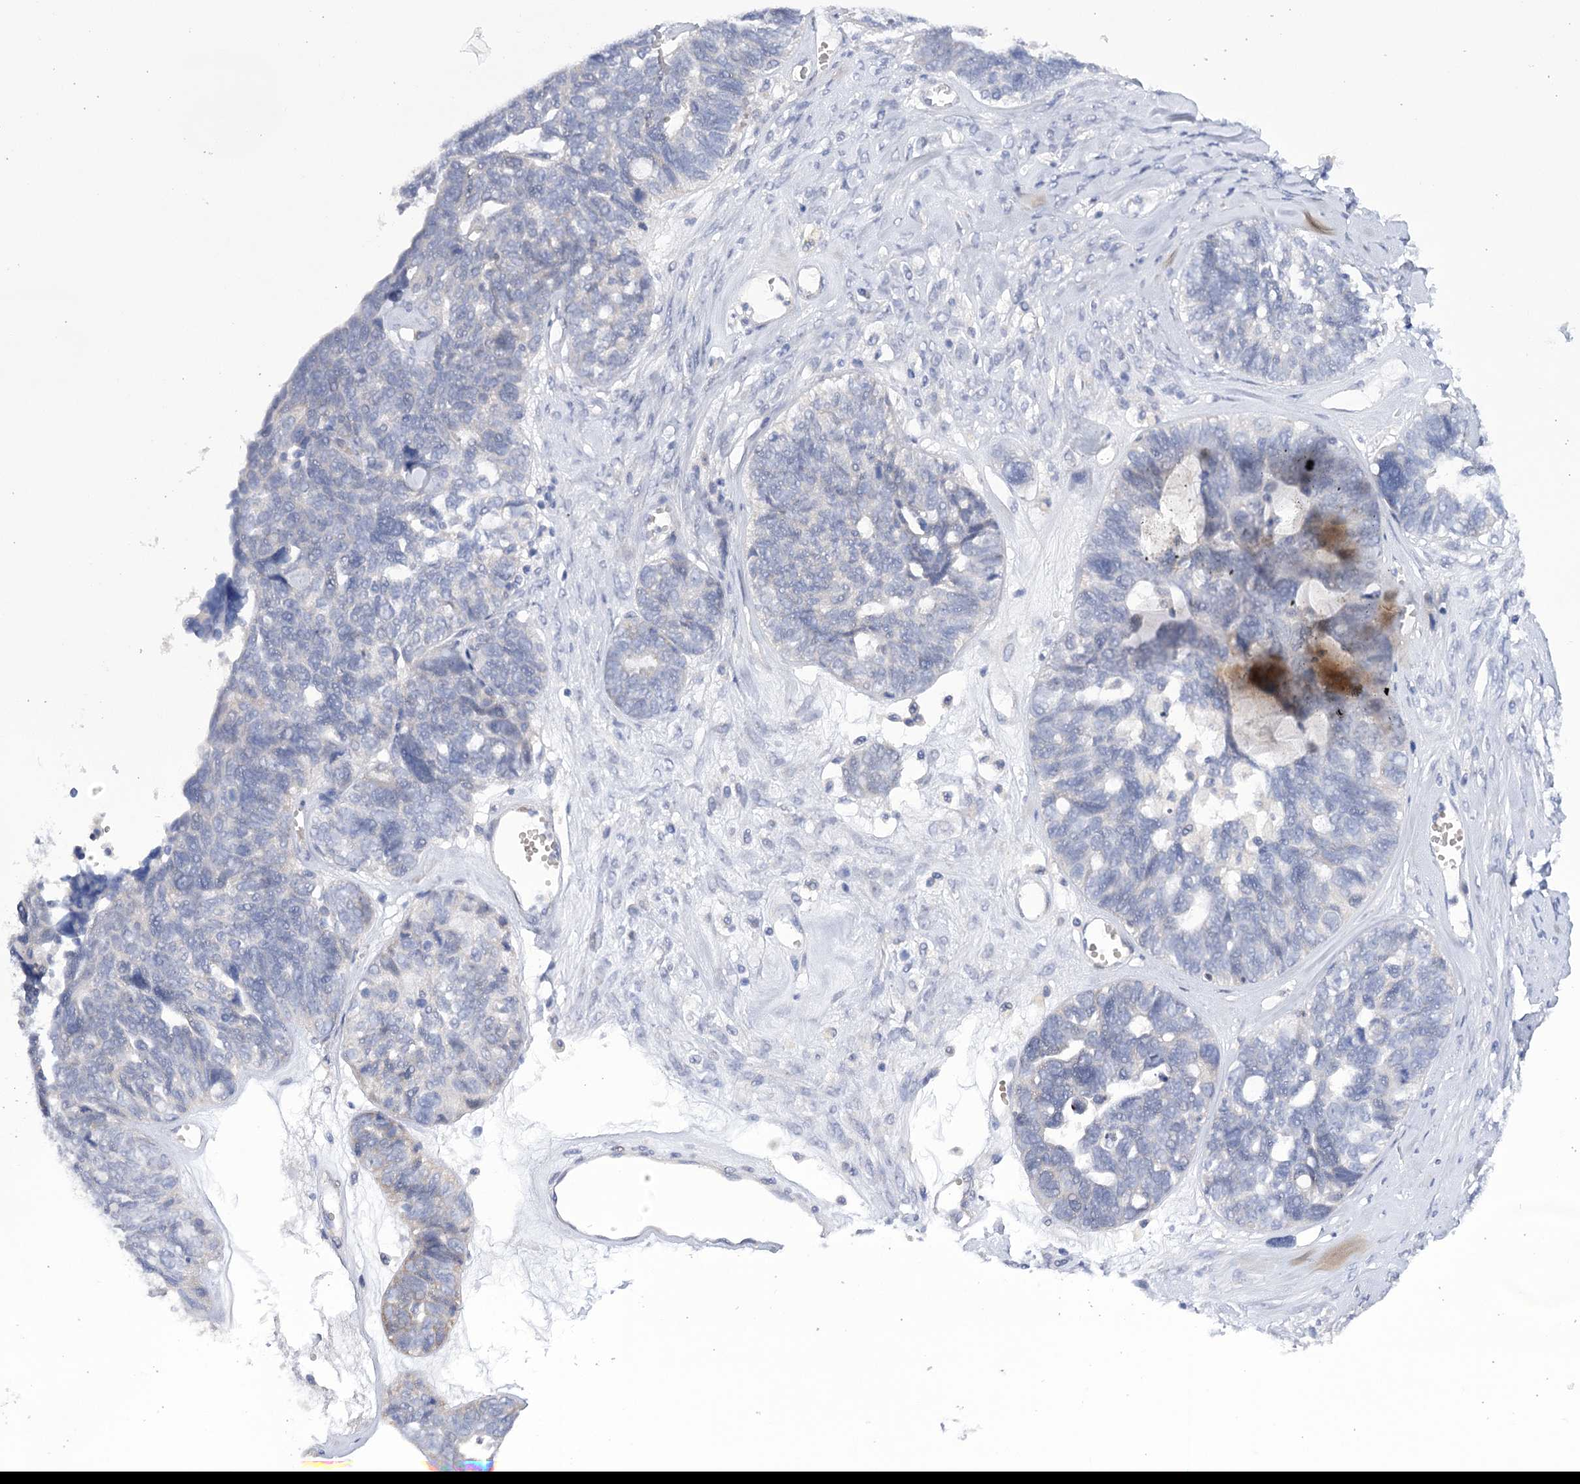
{"staining": {"intensity": "negative", "quantity": "none", "location": "none"}, "tissue": "ovarian cancer", "cell_type": "Tumor cells", "image_type": "cancer", "snomed": [{"axis": "morphology", "description": "Cystadenocarcinoma, serous, NOS"}, {"axis": "topography", "description": "Ovary"}], "caption": "Immunohistochemistry (IHC) of ovarian serous cystadenocarcinoma exhibits no positivity in tumor cells. The staining is performed using DAB (3,3'-diaminobenzidine) brown chromogen with nuclei counter-stained in using hematoxylin.", "gene": "DCUN1D1", "patient": {"sex": "female", "age": 79}}